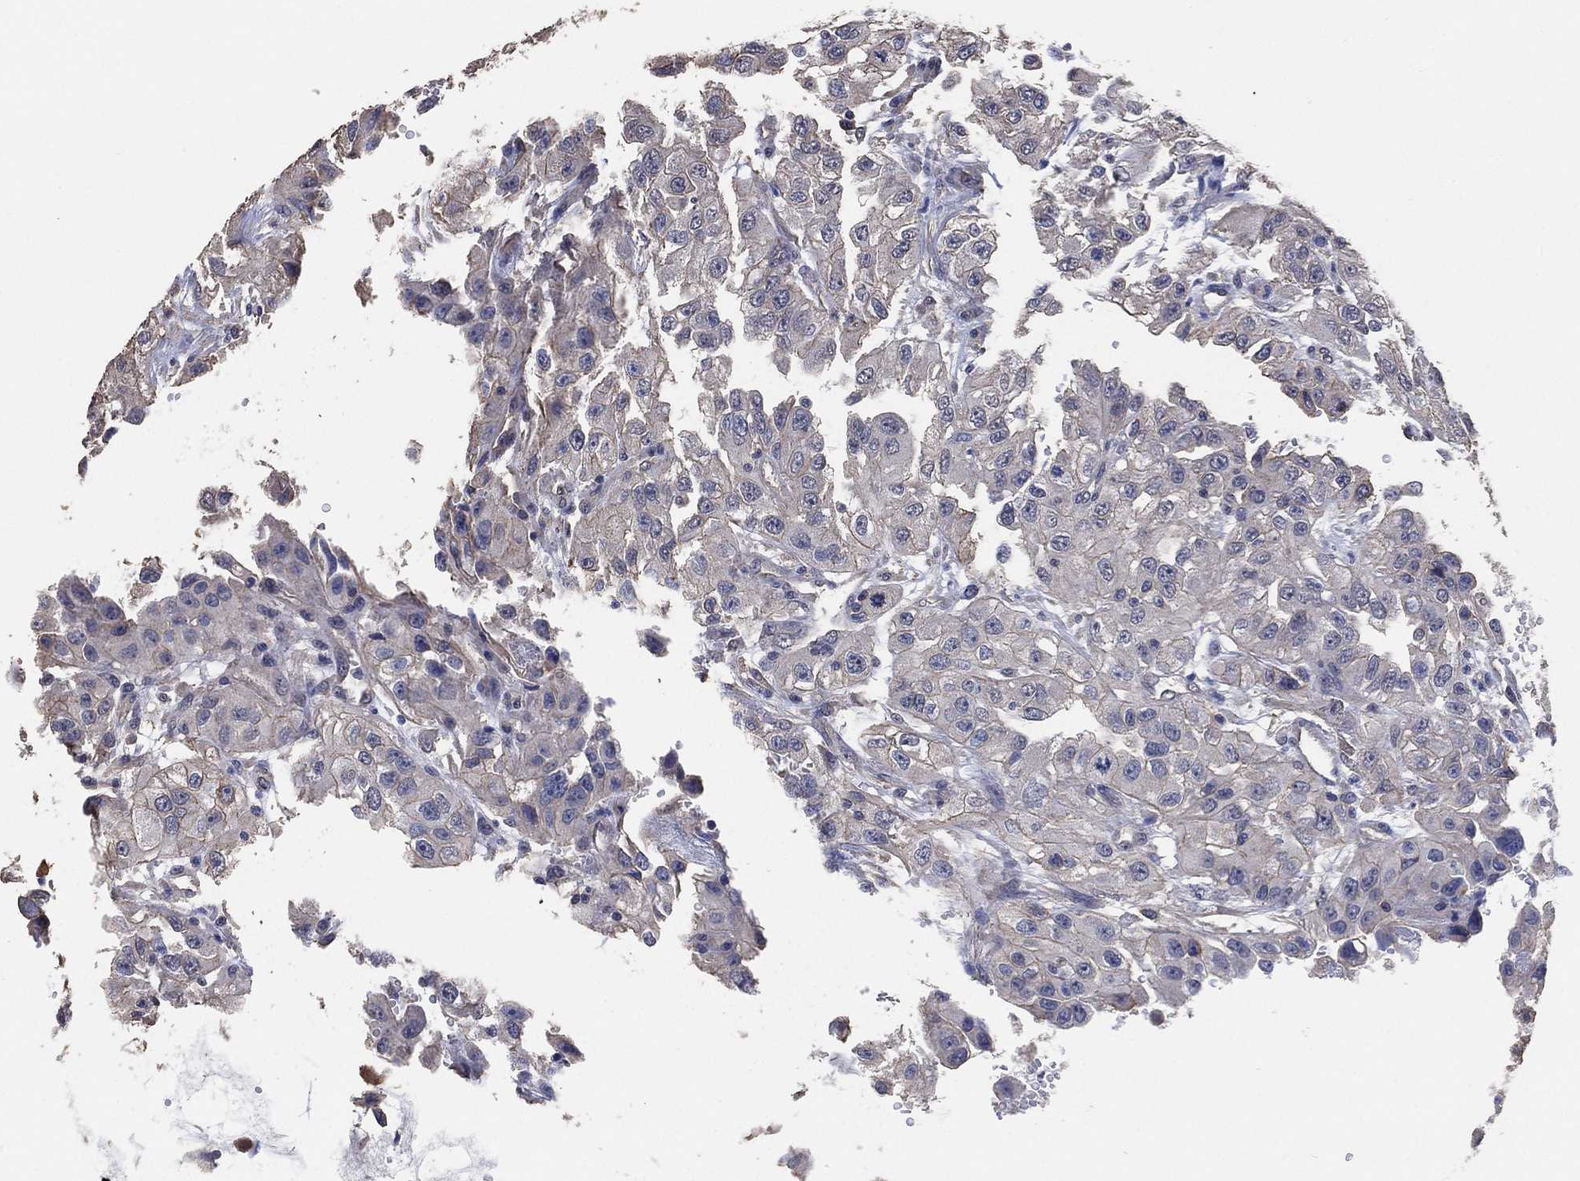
{"staining": {"intensity": "negative", "quantity": "none", "location": "none"}, "tissue": "renal cancer", "cell_type": "Tumor cells", "image_type": "cancer", "snomed": [{"axis": "morphology", "description": "Adenocarcinoma, NOS"}, {"axis": "topography", "description": "Kidney"}], "caption": "Immunohistochemistry image of neoplastic tissue: renal cancer (adenocarcinoma) stained with DAB displays no significant protein positivity in tumor cells. (DAB (3,3'-diaminobenzidine) immunohistochemistry (IHC) with hematoxylin counter stain).", "gene": "KLK5", "patient": {"sex": "male", "age": 64}}